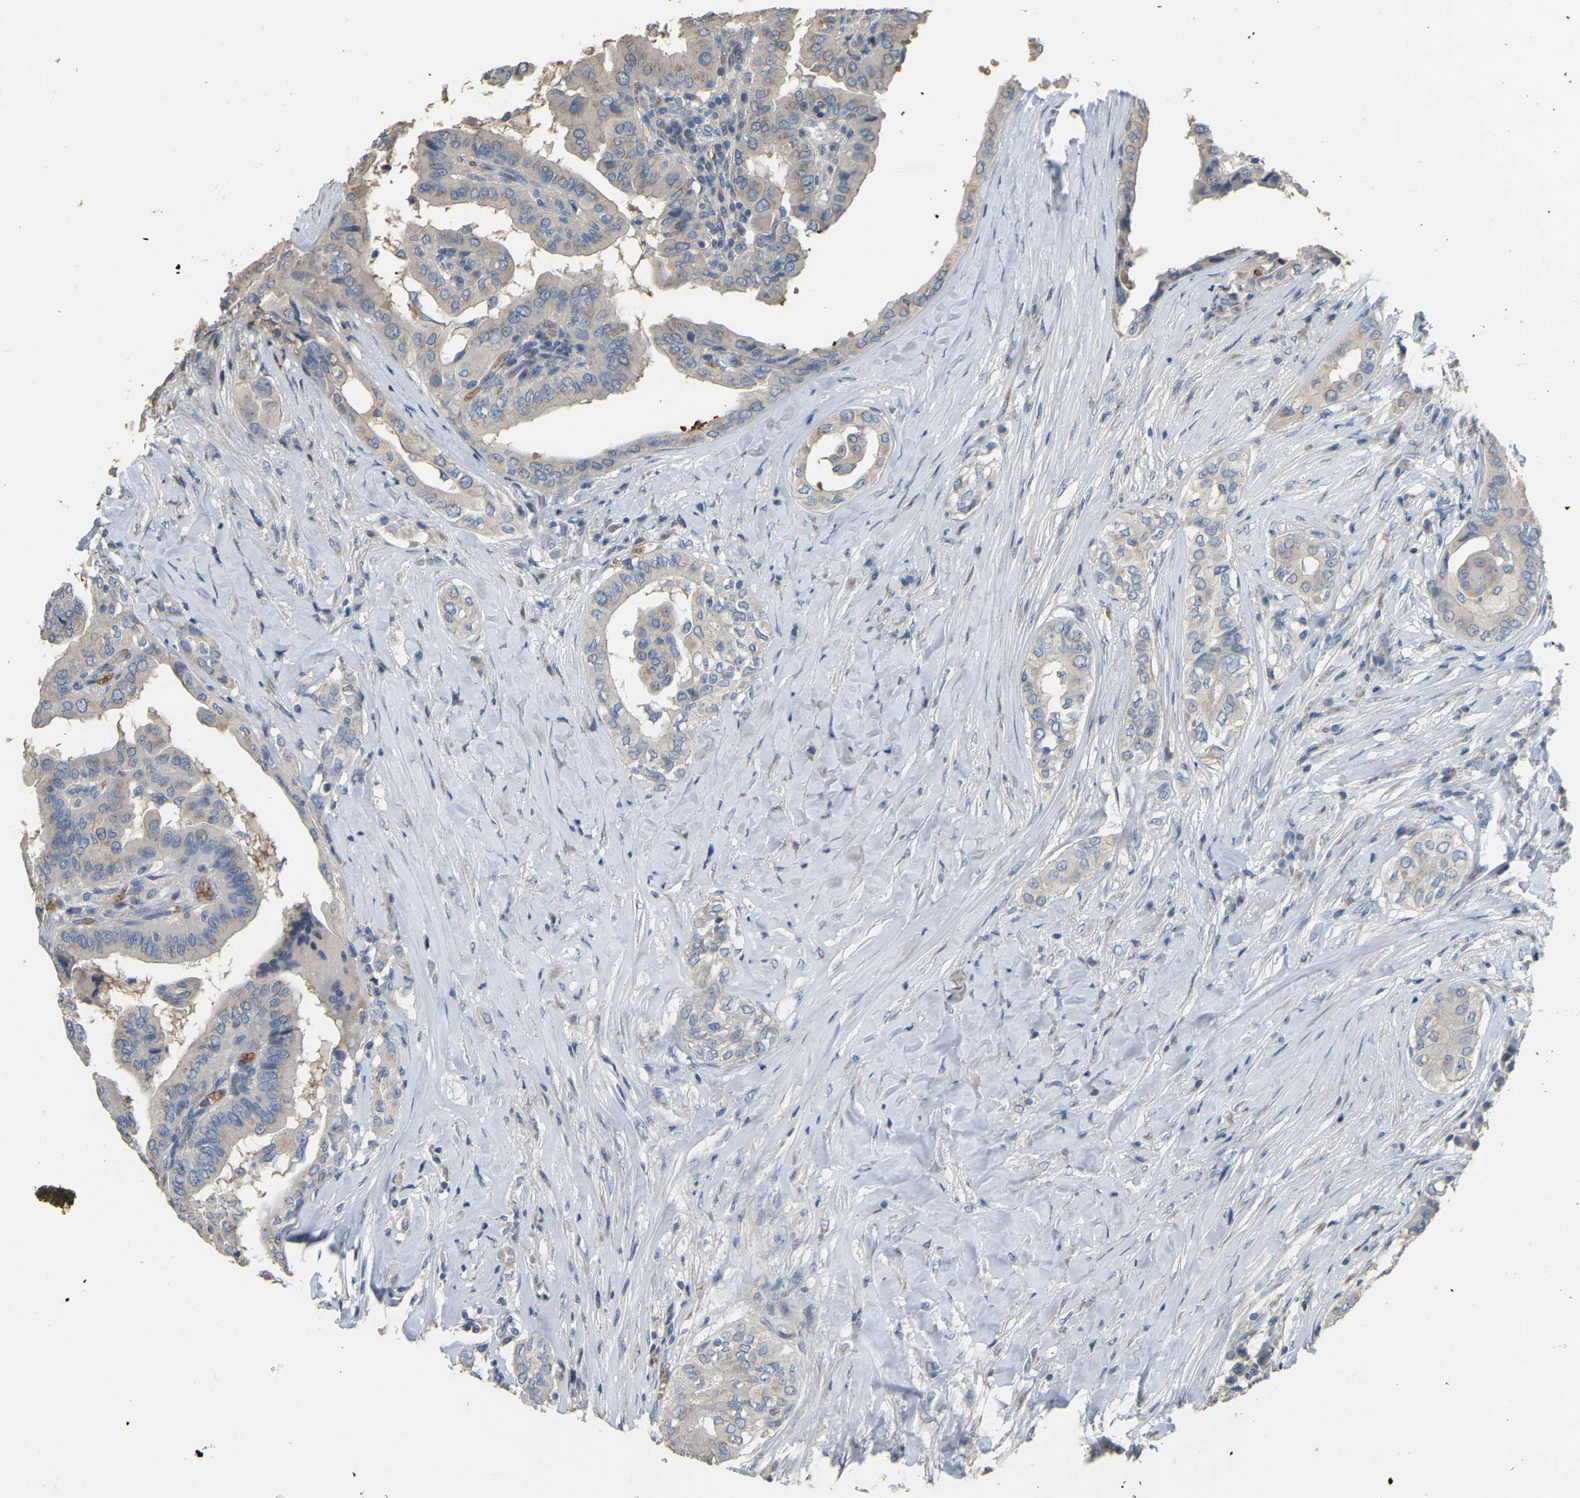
{"staining": {"intensity": "weak", "quantity": "25%-75%", "location": "cytoplasmic/membranous"}, "tissue": "thyroid cancer", "cell_type": "Tumor cells", "image_type": "cancer", "snomed": [{"axis": "morphology", "description": "Papillary adenocarcinoma, NOS"}, {"axis": "topography", "description": "Thyroid gland"}], "caption": "This is an image of immunohistochemistry (IHC) staining of papillary adenocarcinoma (thyroid), which shows weak expression in the cytoplasmic/membranous of tumor cells.", "gene": "CFAP298", "patient": {"sex": "male", "age": 33}}